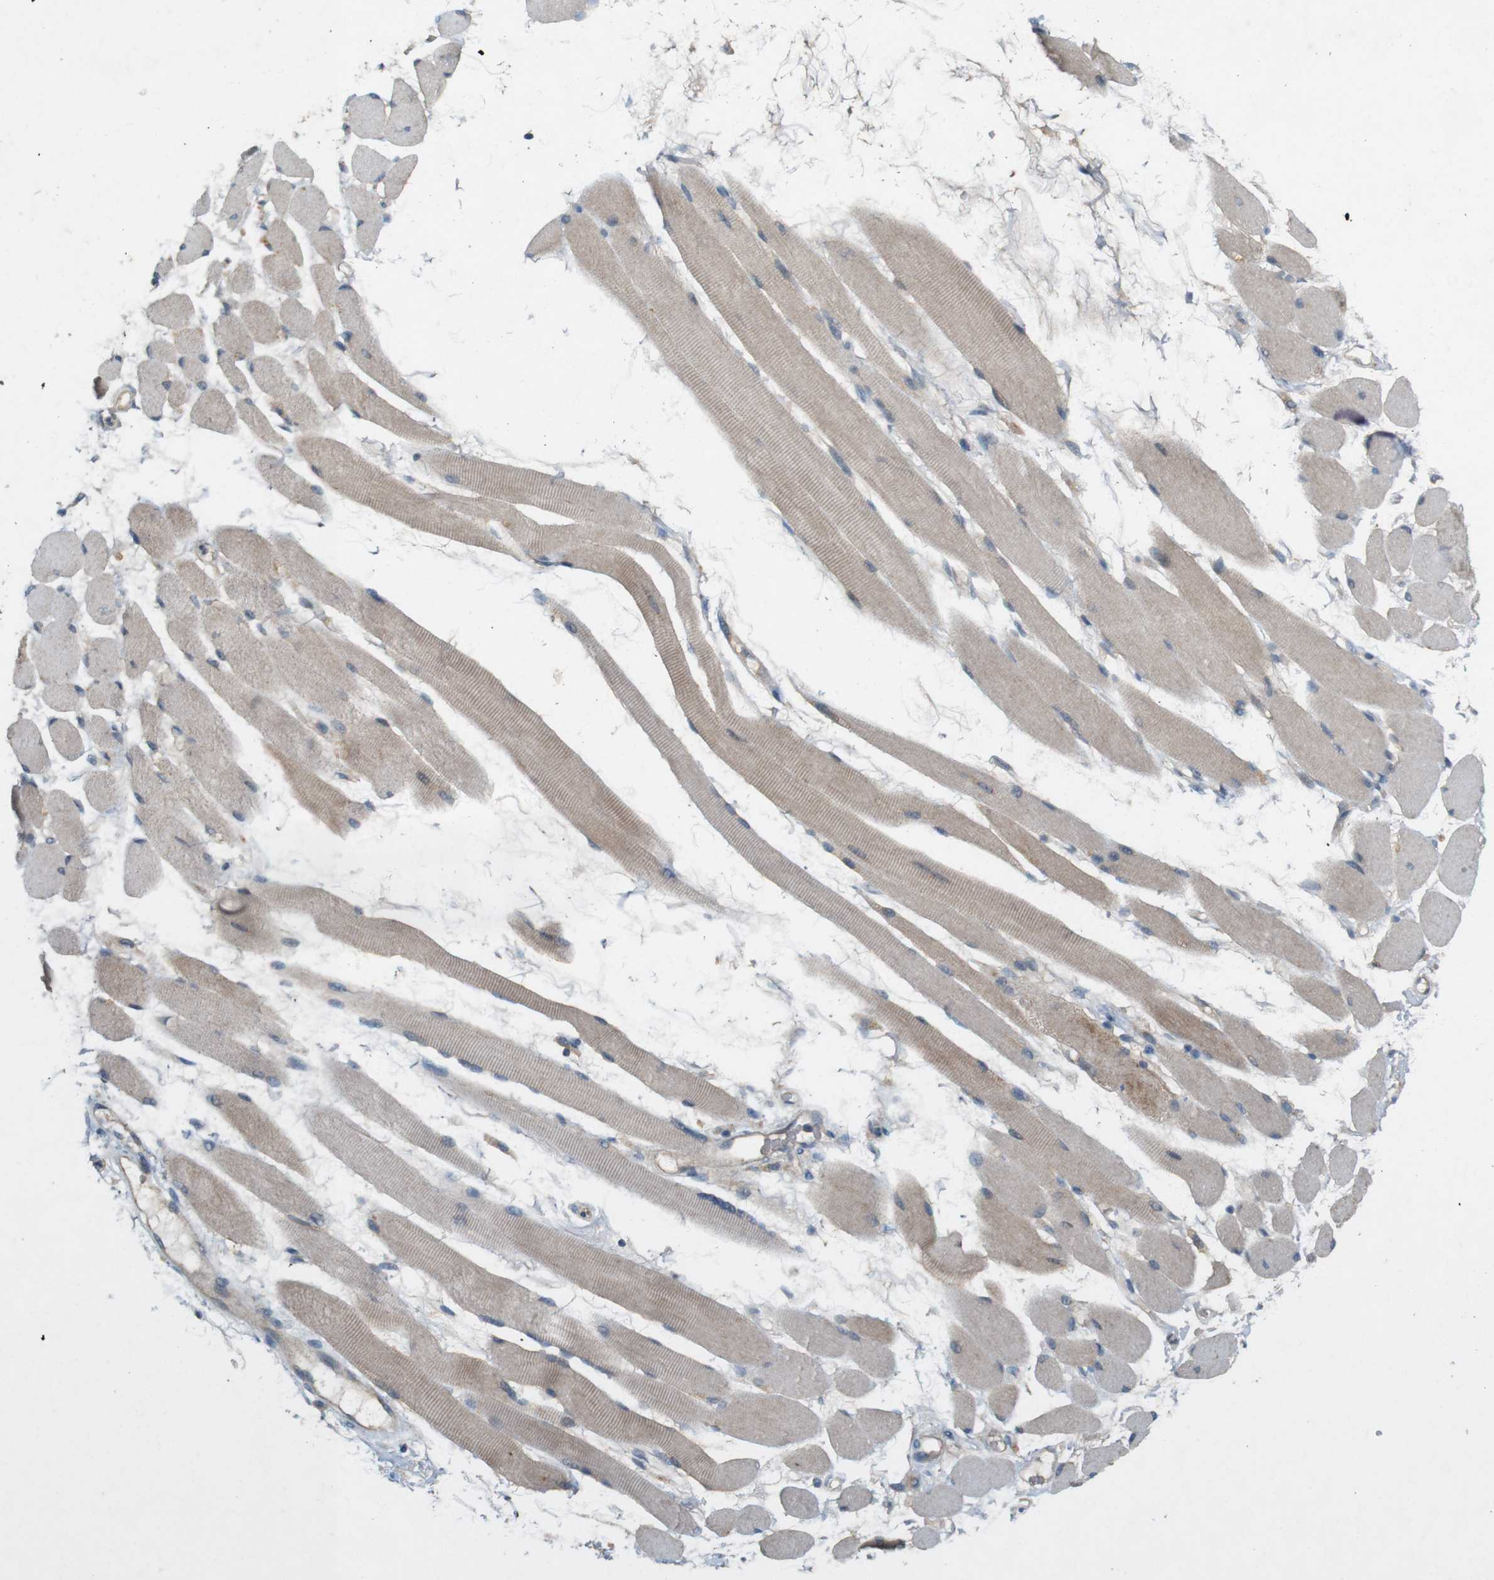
{"staining": {"intensity": "weak", "quantity": "<25%", "location": "cytoplasmic/membranous"}, "tissue": "skeletal muscle", "cell_type": "Myocytes", "image_type": "normal", "snomed": [{"axis": "morphology", "description": "Normal tissue, NOS"}, {"axis": "topography", "description": "Skeletal muscle"}, {"axis": "topography", "description": "Peripheral nerve tissue"}], "caption": "Immunohistochemical staining of benign skeletal muscle displays no significant positivity in myocytes.", "gene": "PVR", "patient": {"sex": "female", "age": 84}}